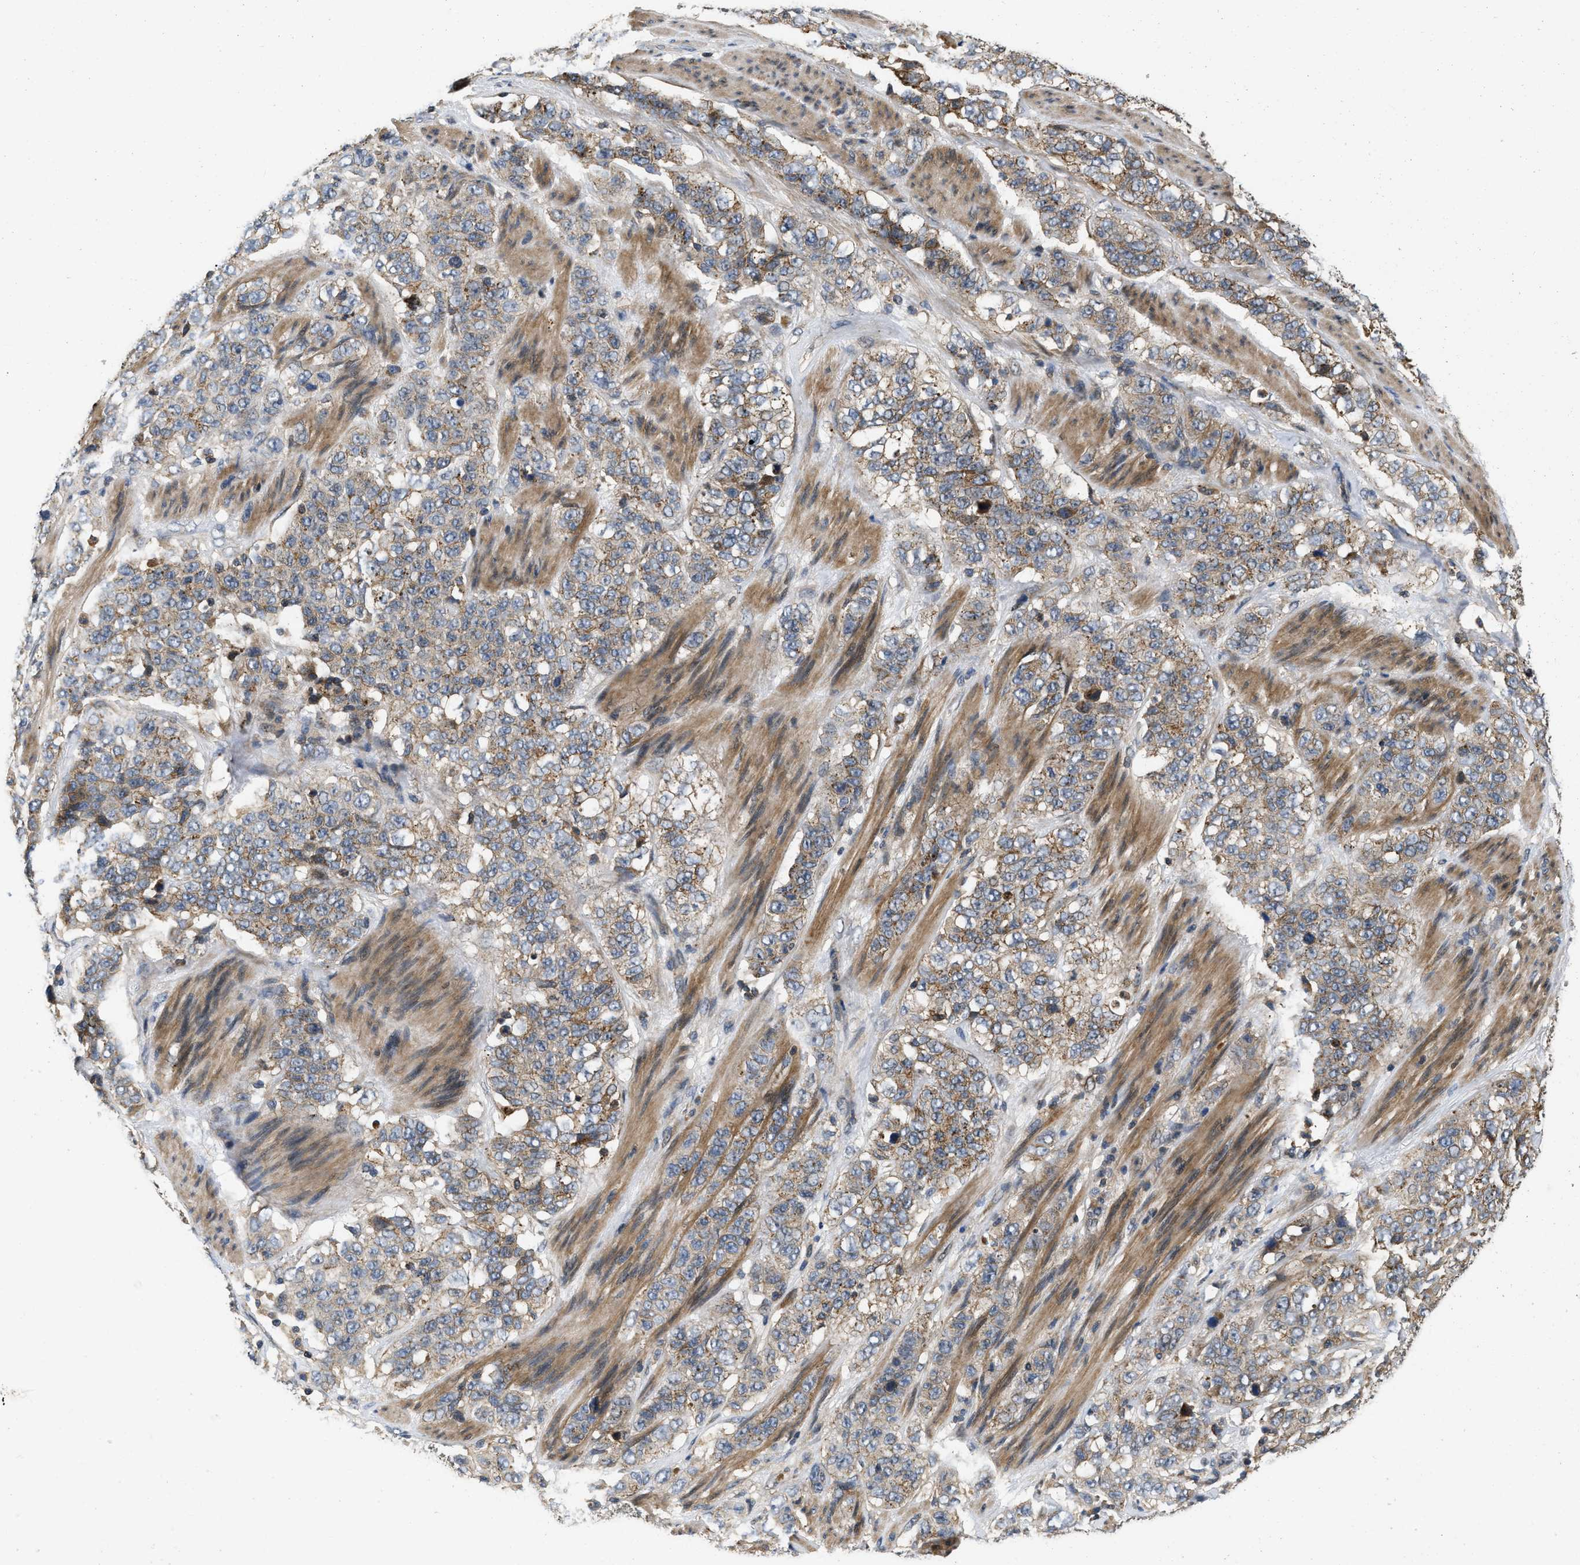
{"staining": {"intensity": "weak", "quantity": ">75%", "location": "cytoplasmic/membranous"}, "tissue": "stomach cancer", "cell_type": "Tumor cells", "image_type": "cancer", "snomed": [{"axis": "morphology", "description": "Adenocarcinoma, NOS"}, {"axis": "topography", "description": "Stomach"}], "caption": "IHC (DAB (3,3'-diaminobenzidine)) staining of human stomach adenocarcinoma exhibits weak cytoplasmic/membranous protein positivity in about >75% of tumor cells. Immunohistochemistry (ihc) stains the protein in brown and the nuclei are stained blue.", "gene": "PRDM14", "patient": {"sex": "male", "age": 48}}